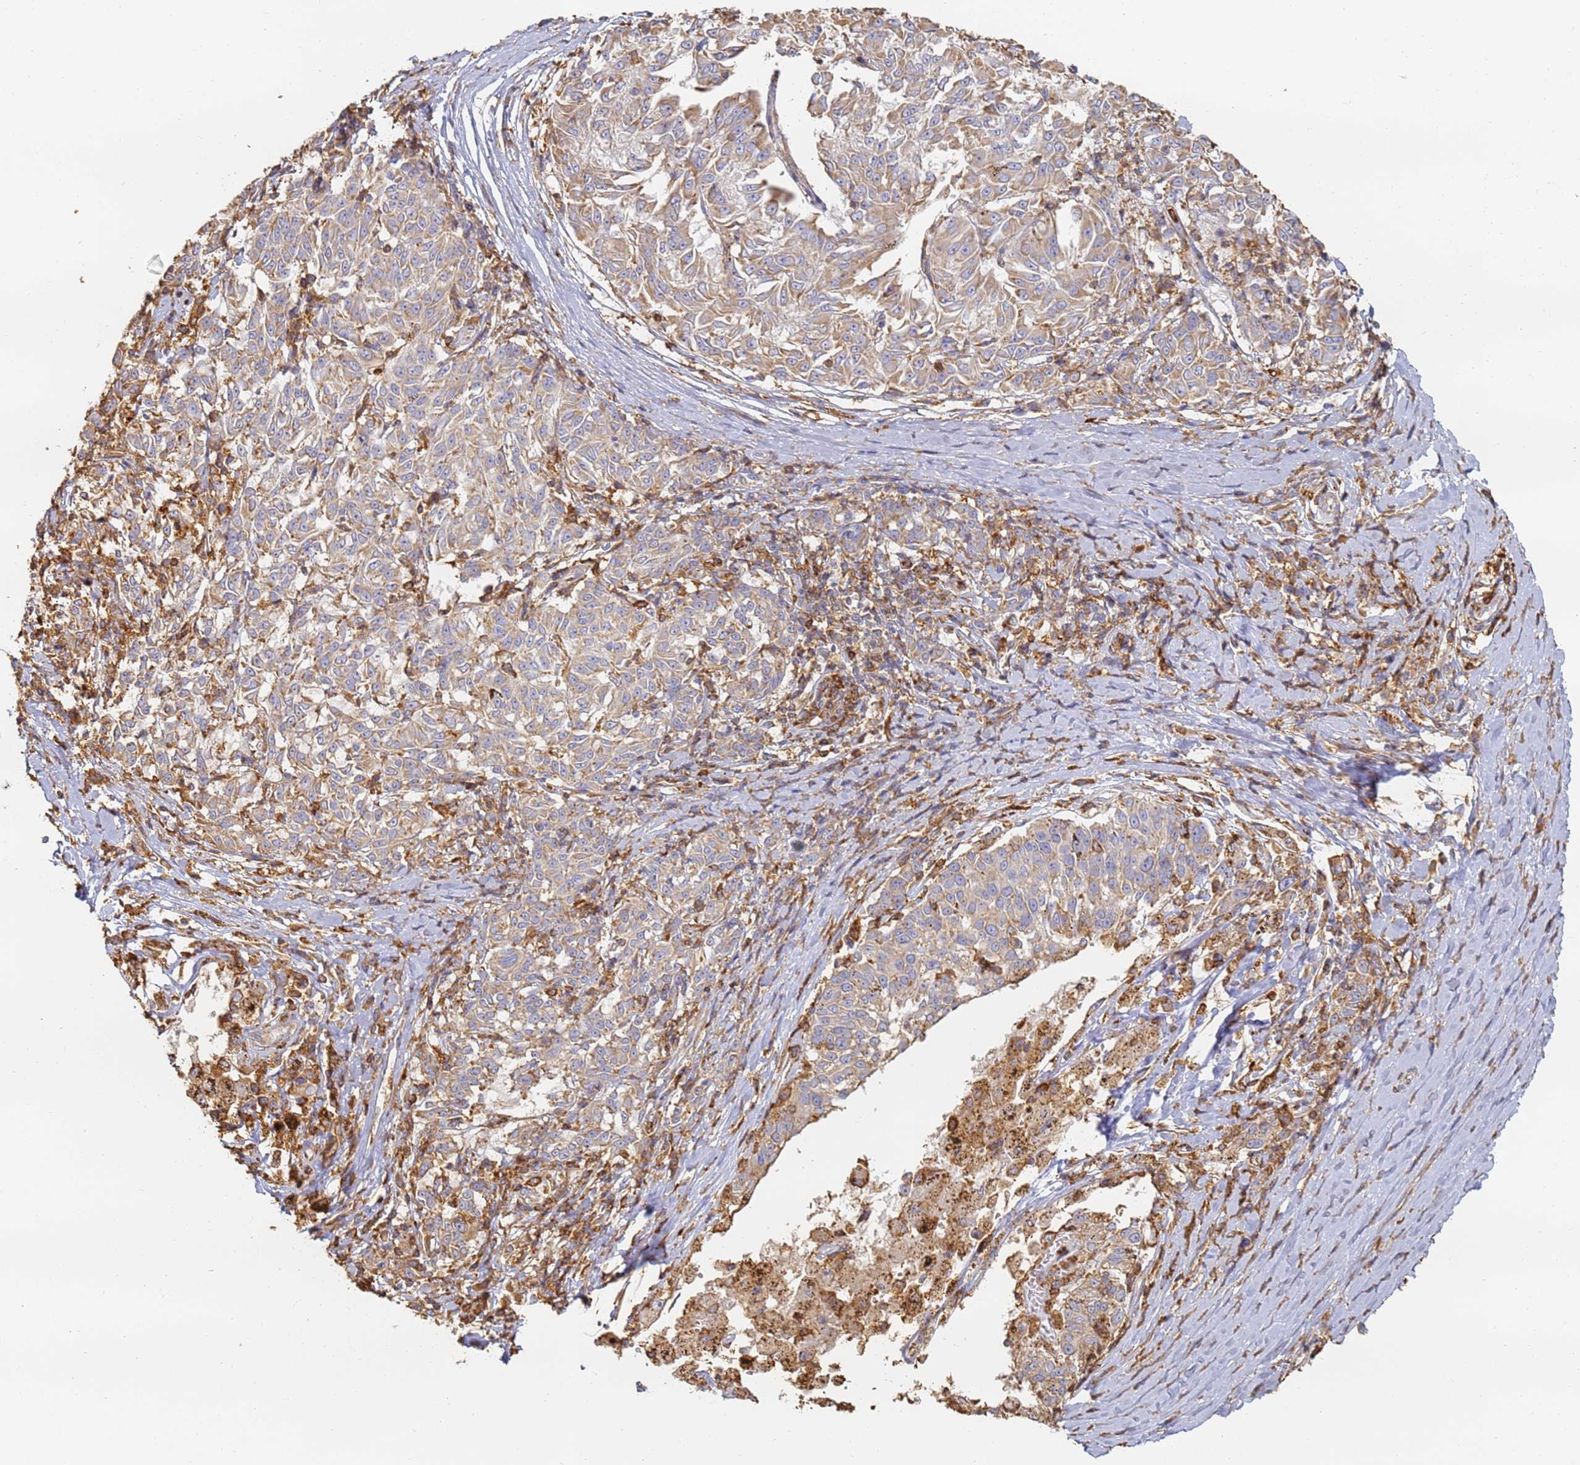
{"staining": {"intensity": "weak", "quantity": "25%-75%", "location": "cytoplasmic/membranous"}, "tissue": "melanoma", "cell_type": "Tumor cells", "image_type": "cancer", "snomed": [{"axis": "morphology", "description": "Malignant melanoma, NOS"}, {"axis": "topography", "description": "Skin"}], "caption": "This histopathology image displays malignant melanoma stained with immunohistochemistry (IHC) to label a protein in brown. The cytoplasmic/membranous of tumor cells show weak positivity for the protein. Nuclei are counter-stained blue.", "gene": "BIN2", "patient": {"sex": "female", "age": 72}}